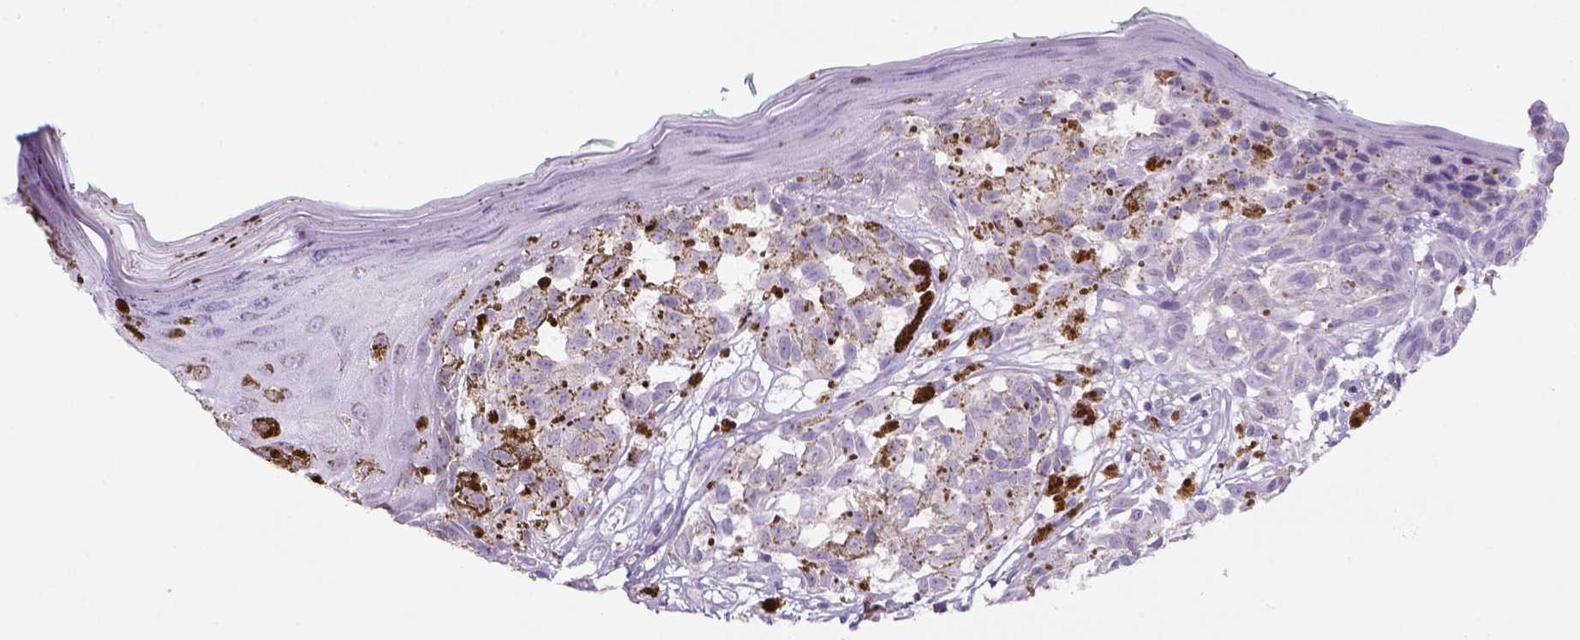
{"staining": {"intensity": "negative", "quantity": "none", "location": "none"}, "tissue": "melanoma", "cell_type": "Tumor cells", "image_type": "cancer", "snomed": [{"axis": "morphology", "description": "Malignant melanoma, NOS"}, {"axis": "topography", "description": "Skin"}], "caption": "An image of malignant melanoma stained for a protein shows no brown staining in tumor cells.", "gene": "NAALAD2", "patient": {"sex": "female", "age": 38}}